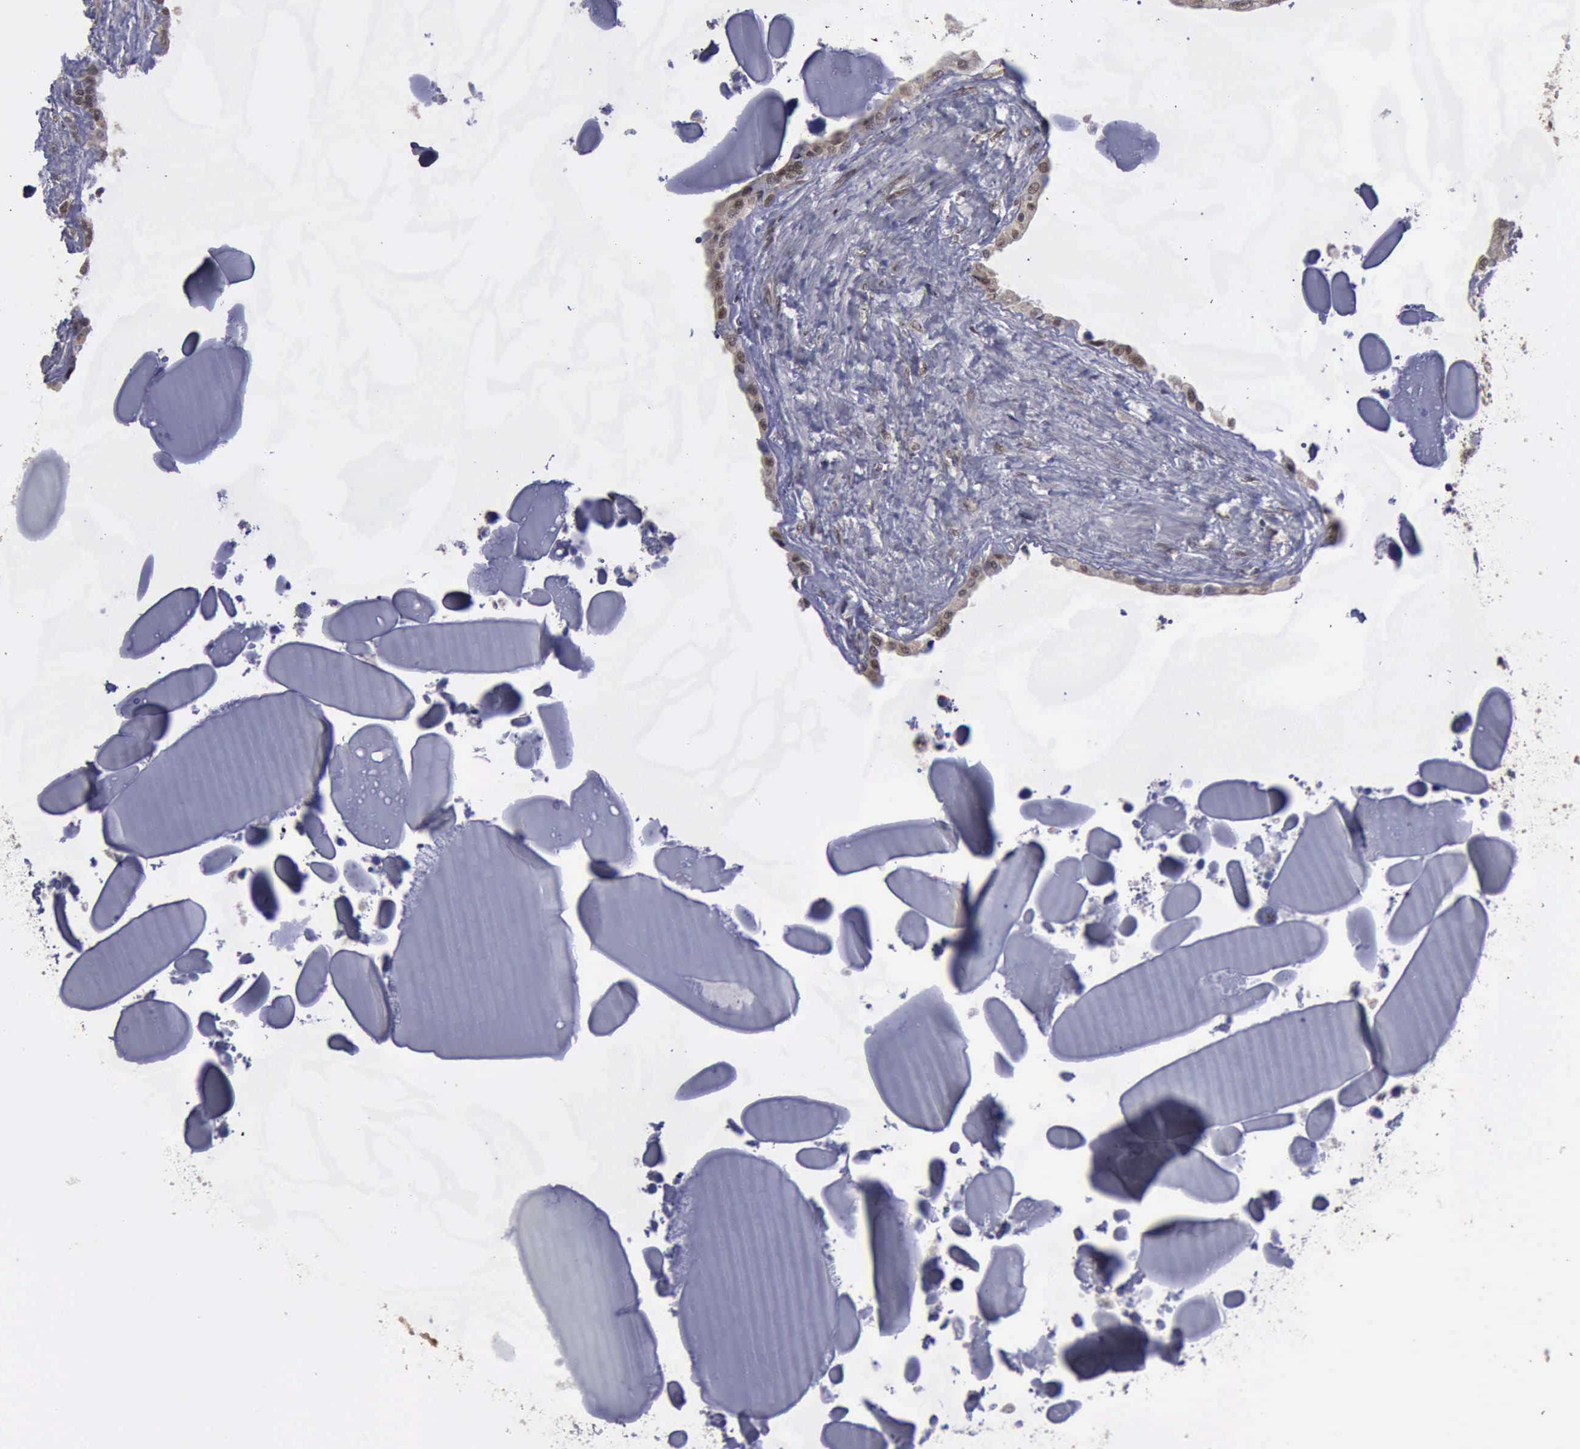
{"staining": {"intensity": "moderate", "quantity": ">75%", "location": "cytoplasmic/membranous,nuclear"}, "tissue": "seminal vesicle", "cell_type": "Glandular cells", "image_type": "normal", "snomed": [{"axis": "morphology", "description": "Normal tissue, NOS"}, {"axis": "morphology", "description": "Inflammation, NOS"}, {"axis": "topography", "description": "Urinary bladder"}, {"axis": "topography", "description": "Prostate"}, {"axis": "topography", "description": "Seminal veicle"}], "caption": "Immunohistochemistry (IHC) of benign human seminal vesicle demonstrates medium levels of moderate cytoplasmic/membranous,nuclear expression in about >75% of glandular cells. Using DAB (brown) and hematoxylin (blue) stains, captured at high magnification using brightfield microscopy.", "gene": "RTCB", "patient": {"sex": "male", "age": 82}}